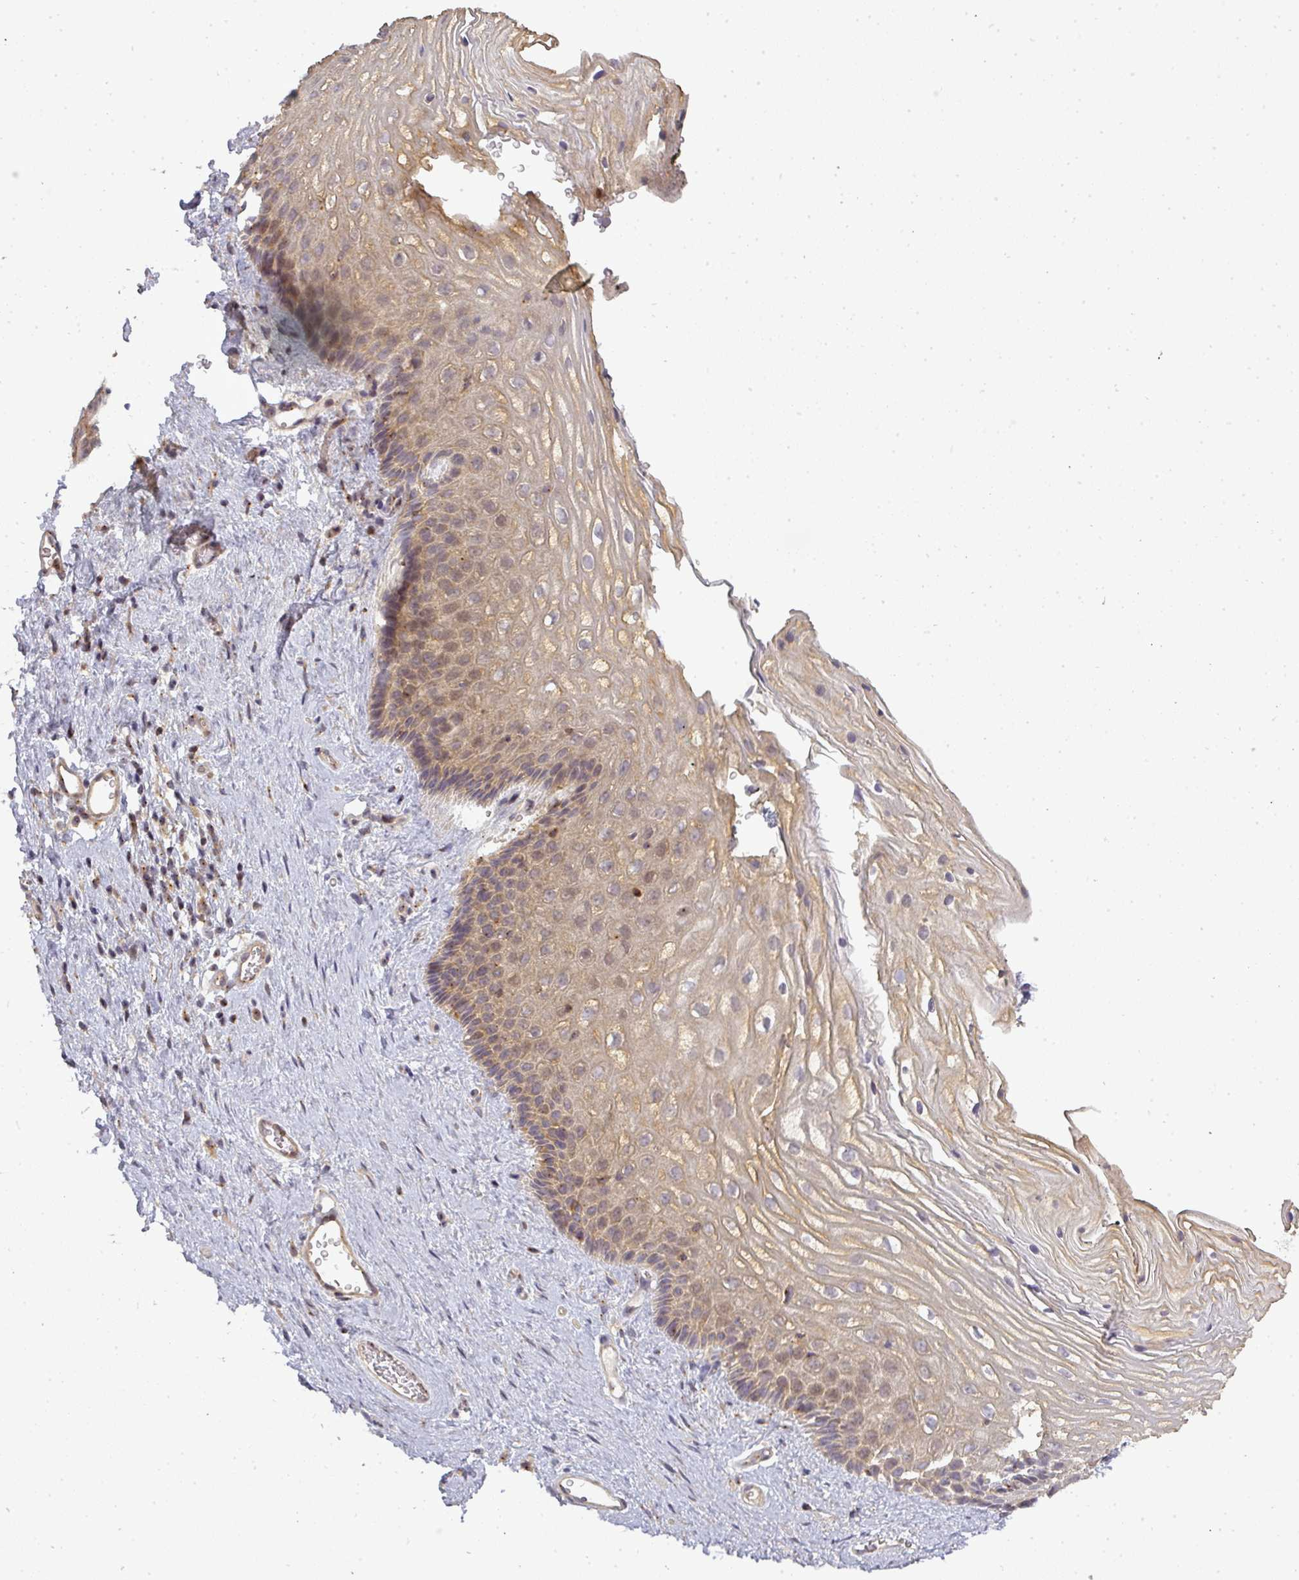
{"staining": {"intensity": "weak", "quantity": ">75%", "location": "cytoplasmic/membranous"}, "tissue": "vagina", "cell_type": "Squamous epithelial cells", "image_type": "normal", "snomed": [{"axis": "morphology", "description": "Normal tissue, NOS"}, {"axis": "topography", "description": "Vagina"}], "caption": "IHC of normal human vagina shows low levels of weak cytoplasmic/membranous staining in approximately >75% of squamous epithelial cells.", "gene": "NIN", "patient": {"sex": "female", "age": 47}}